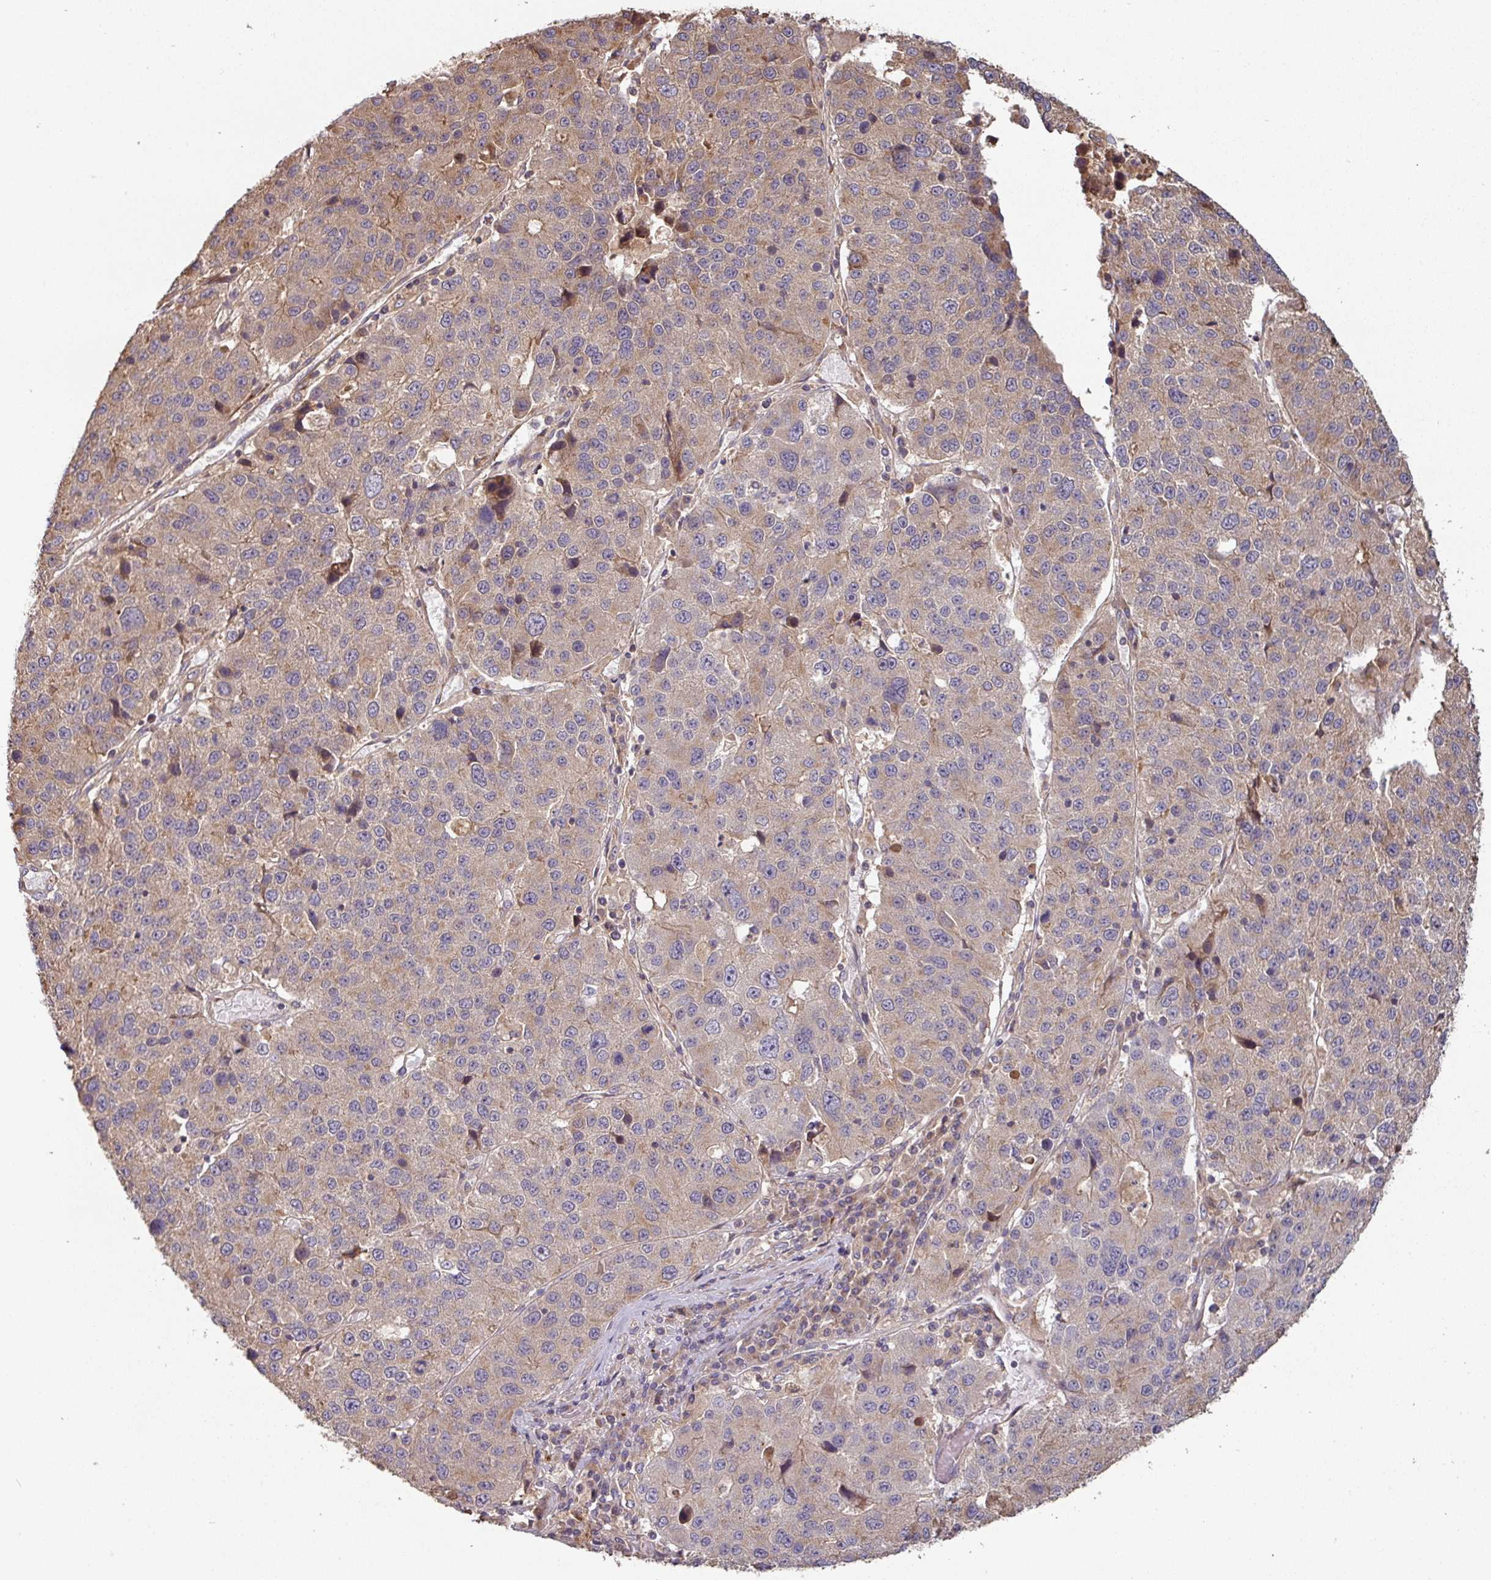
{"staining": {"intensity": "weak", "quantity": ">75%", "location": "cytoplasmic/membranous"}, "tissue": "stomach cancer", "cell_type": "Tumor cells", "image_type": "cancer", "snomed": [{"axis": "morphology", "description": "Adenocarcinoma, NOS"}, {"axis": "topography", "description": "Stomach"}], "caption": "Immunohistochemical staining of human adenocarcinoma (stomach) demonstrates low levels of weak cytoplasmic/membranous staining in approximately >75% of tumor cells. Using DAB (3,3'-diaminobenzidine) (brown) and hematoxylin (blue) stains, captured at high magnification using brightfield microscopy.", "gene": "SIK1", "patient": {"sex": "male", "age": 71}}